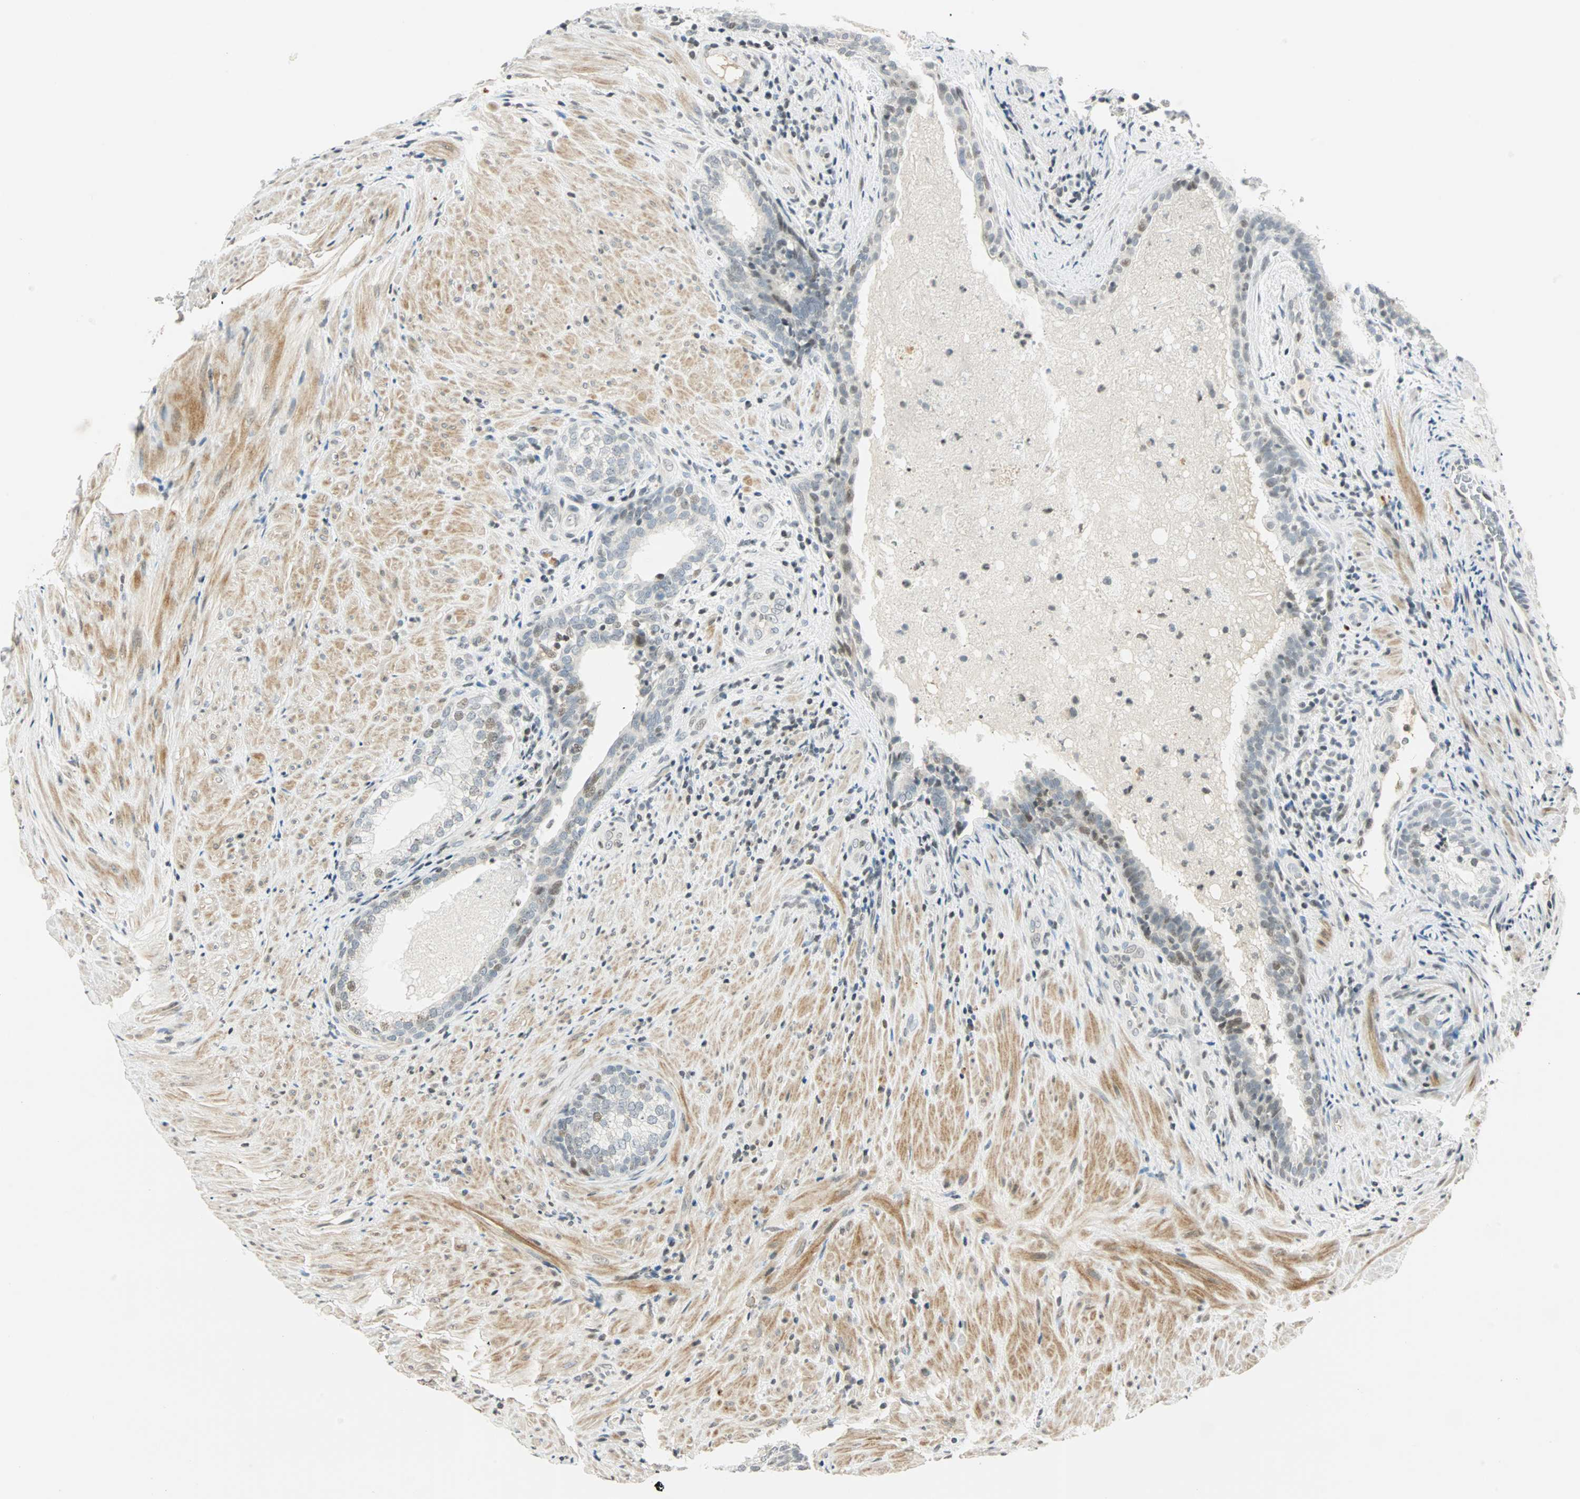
{"staining": {"intensity": "weak", "quantity": "<25%", "location": "nuclear"}, "tissue": "prostate", "cell_type": "Glandular cells", "image_type": "normal", "snomed": [{"axis": "morphology", "description": "Normal tissue, NOS"}, {"axis": "topography", "description": "Prostate"}], "caption": "Glandular cells show no significant staining in unremarkable prostate.", "gene": "SMAD3", "patient": {"sex": "male", "age": 76}}